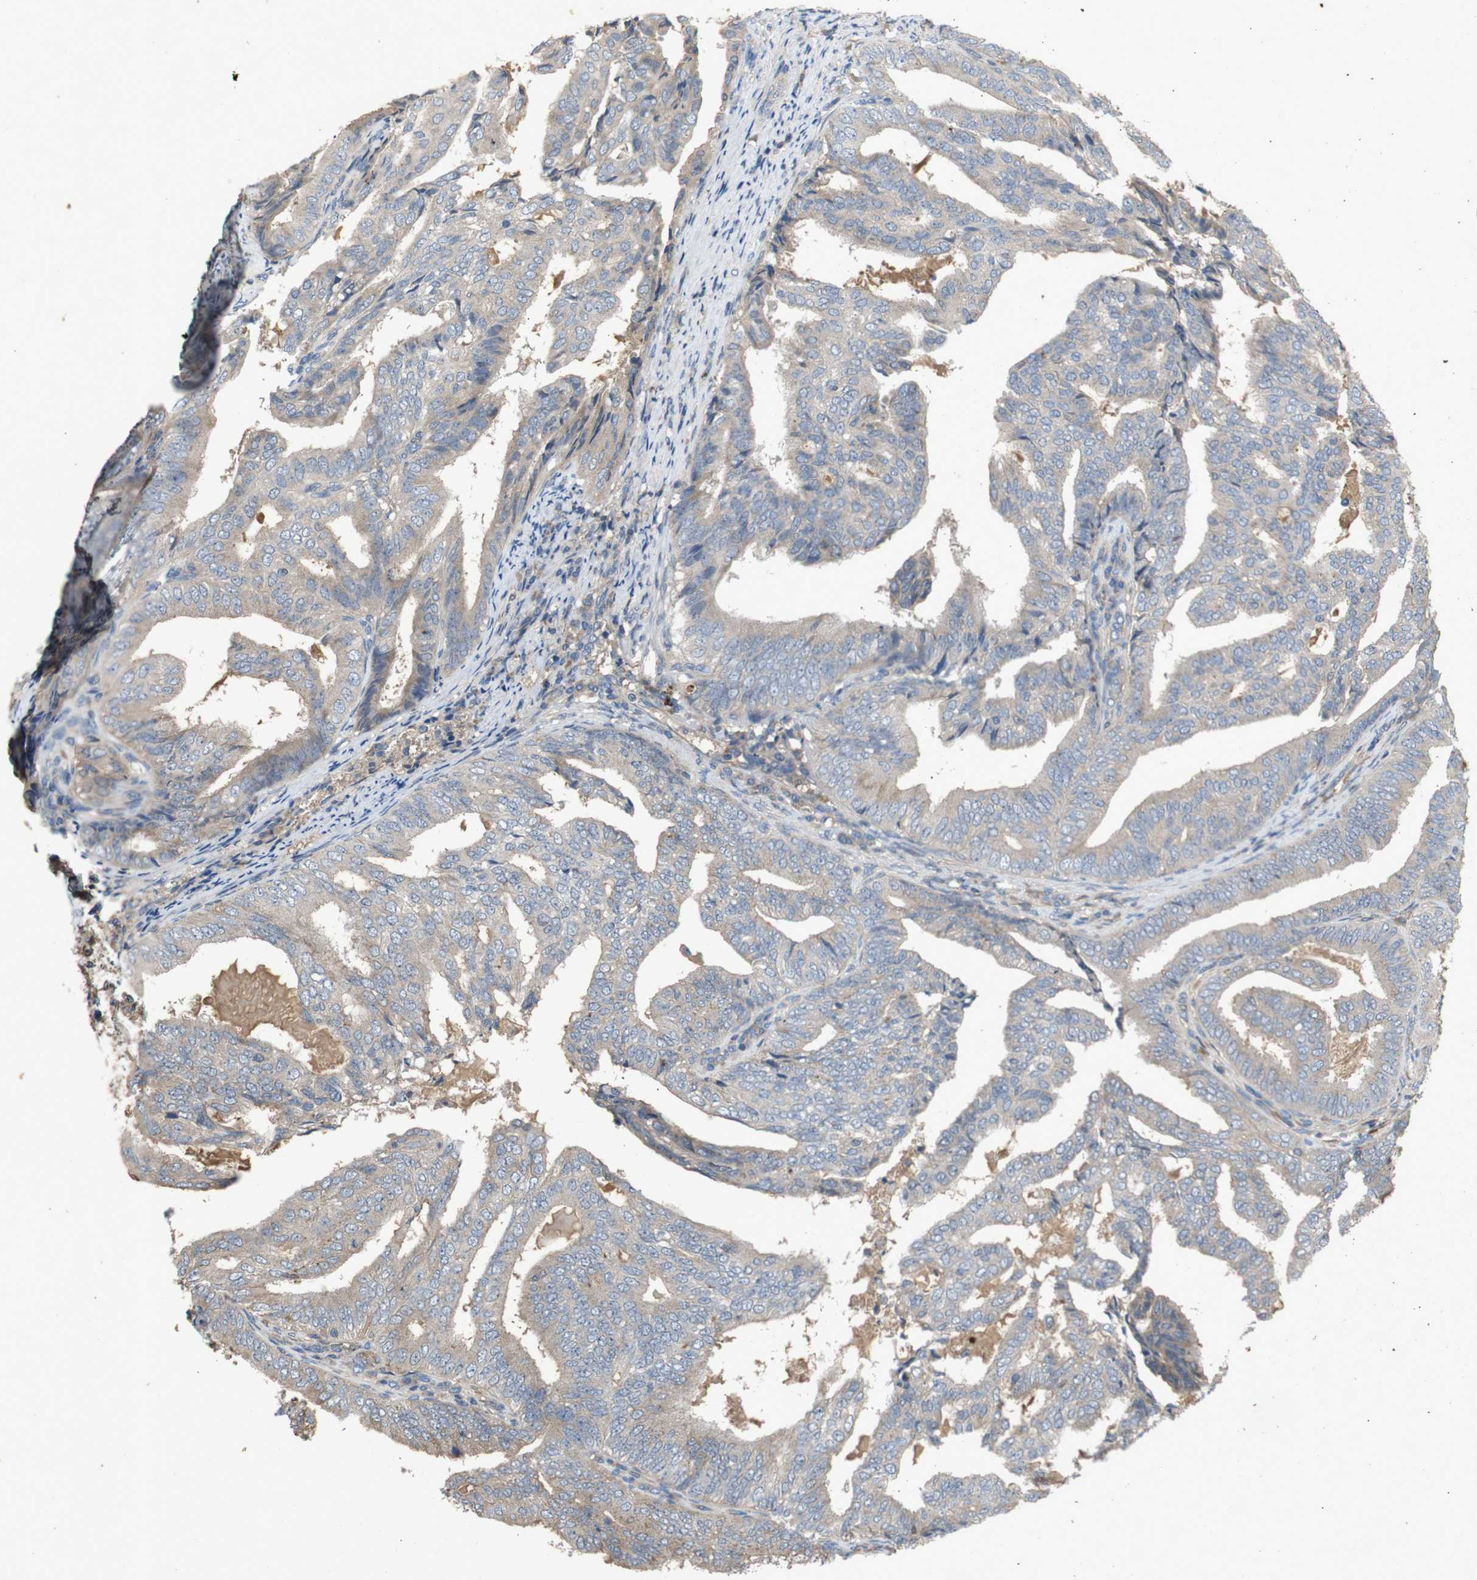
{"staining": {"intensity": "weak", "quantity": ">75%", "location": "cytoplasmic/membranous"}, "tissue": "endometrial cancer", "cell_type": "Tumor cells", "image_type": "cancer", "snomed": [{"axis": "morphology", "description": "Adenocarcinoma, NOS"}, {"axis": "topography", "description": "Endometrium"}], "caption": "Immunohistochemistry (IHC) image of neoplastic tissue: endometrial adenocarcinoma stained using immunohistochemistry (IHC) shows low levels of weak protein expression localized specifically in the cytoplasmic/membranous of tumor cells, appearing as a cytoplasmic/membranous brown color.", "gene": "PTPN1", "patient": {"sex": "female", "age": 58}}